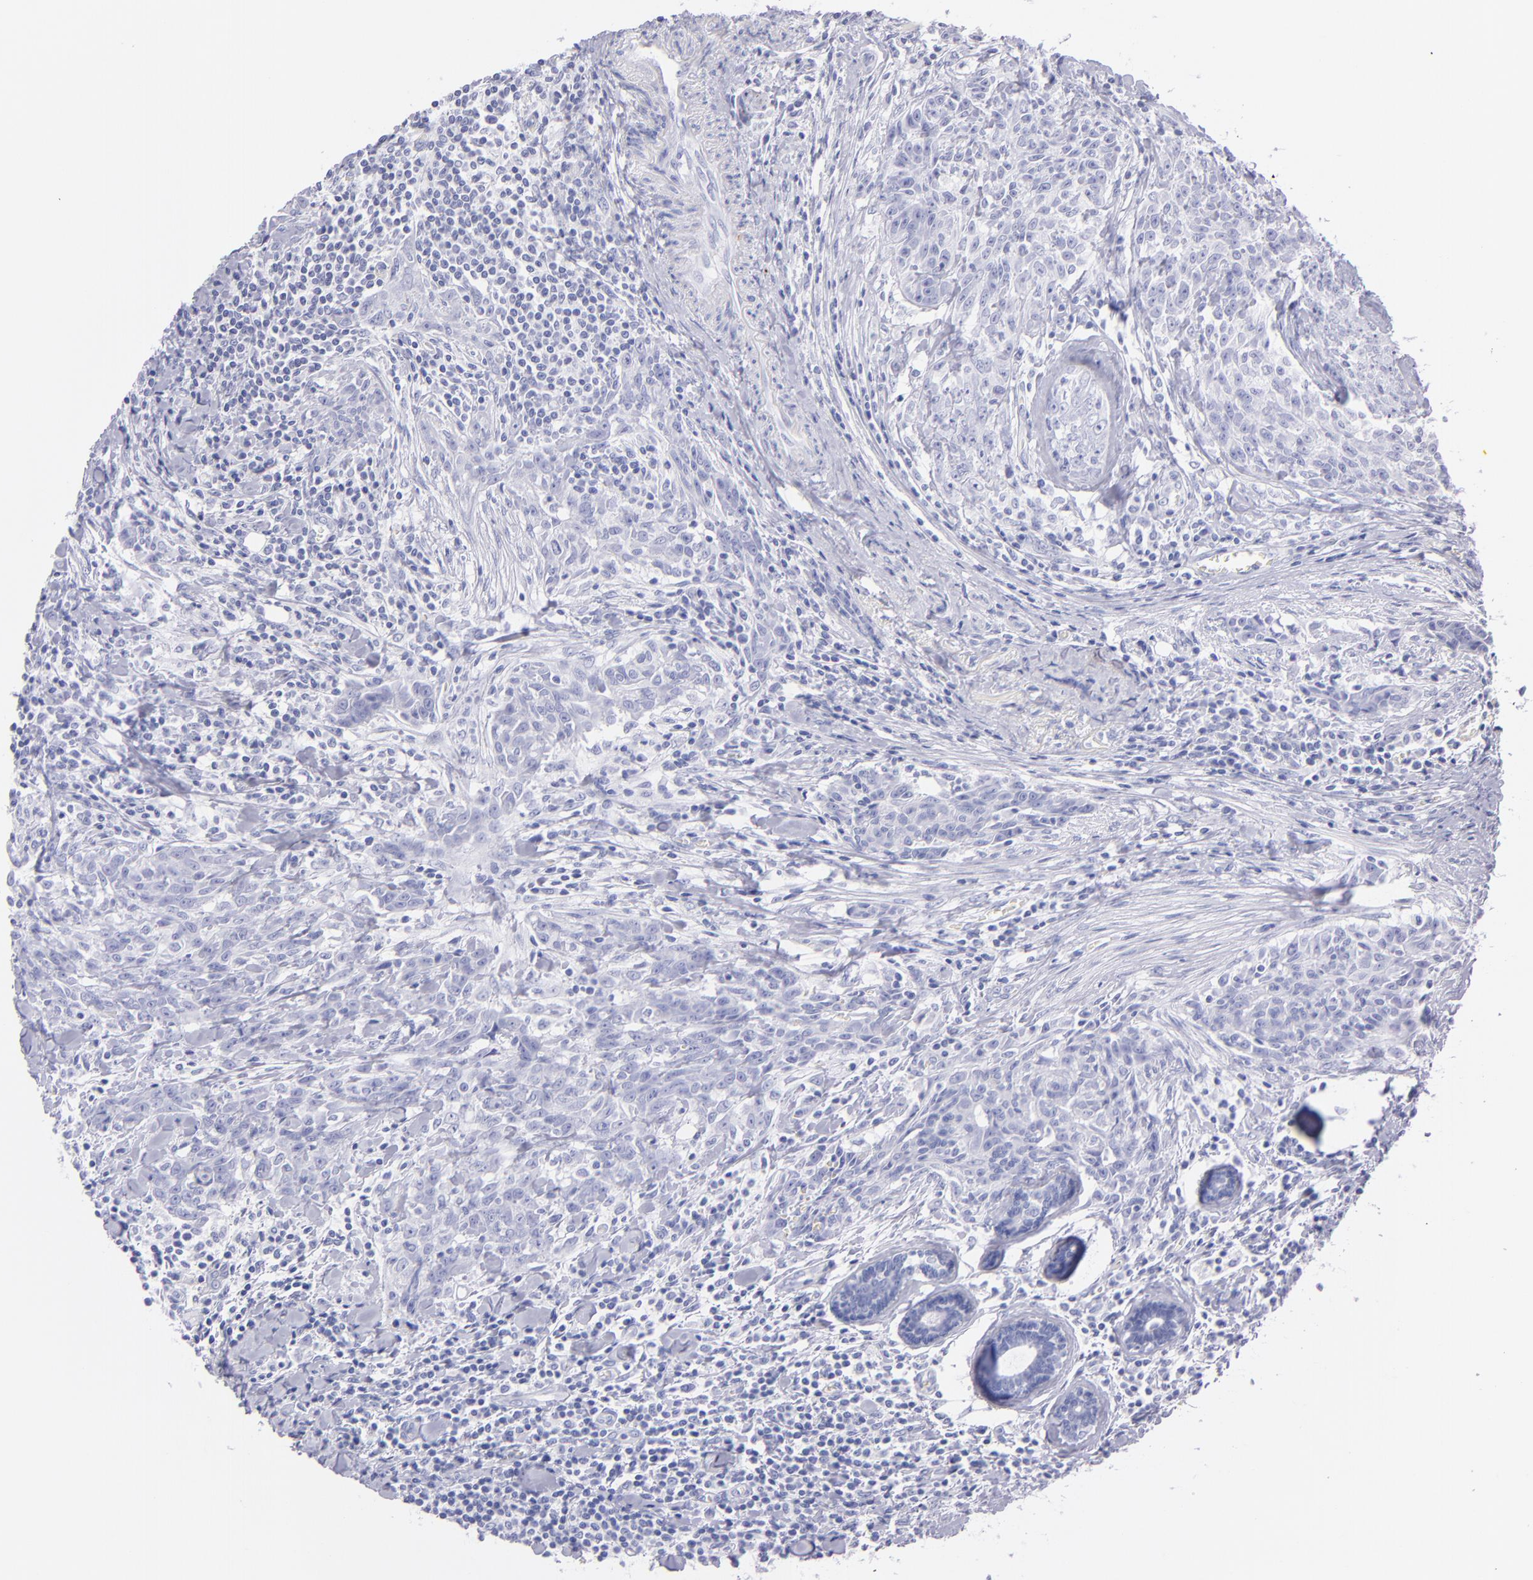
{"staining": {"intensity": "negative", "quantity": "none", "location": "none"}, "tissue": "breast cancer", "cell_type": "Tumor cells", "image_type": "cancer", "snomed": [{"axis": "morphology", "description": "Duct carcinoma"}, {"axis": "topography", "description": "Breast"}], "caption": "This histopathology image is of breast cancer (intraductal carcinoma) stained with IHC to label a protein in brown with the nuclei are counter-stained blue. There is no positivity in tumor cells.", "gene": "PRPH", "patient": {"sex": "female", "age": 50}}